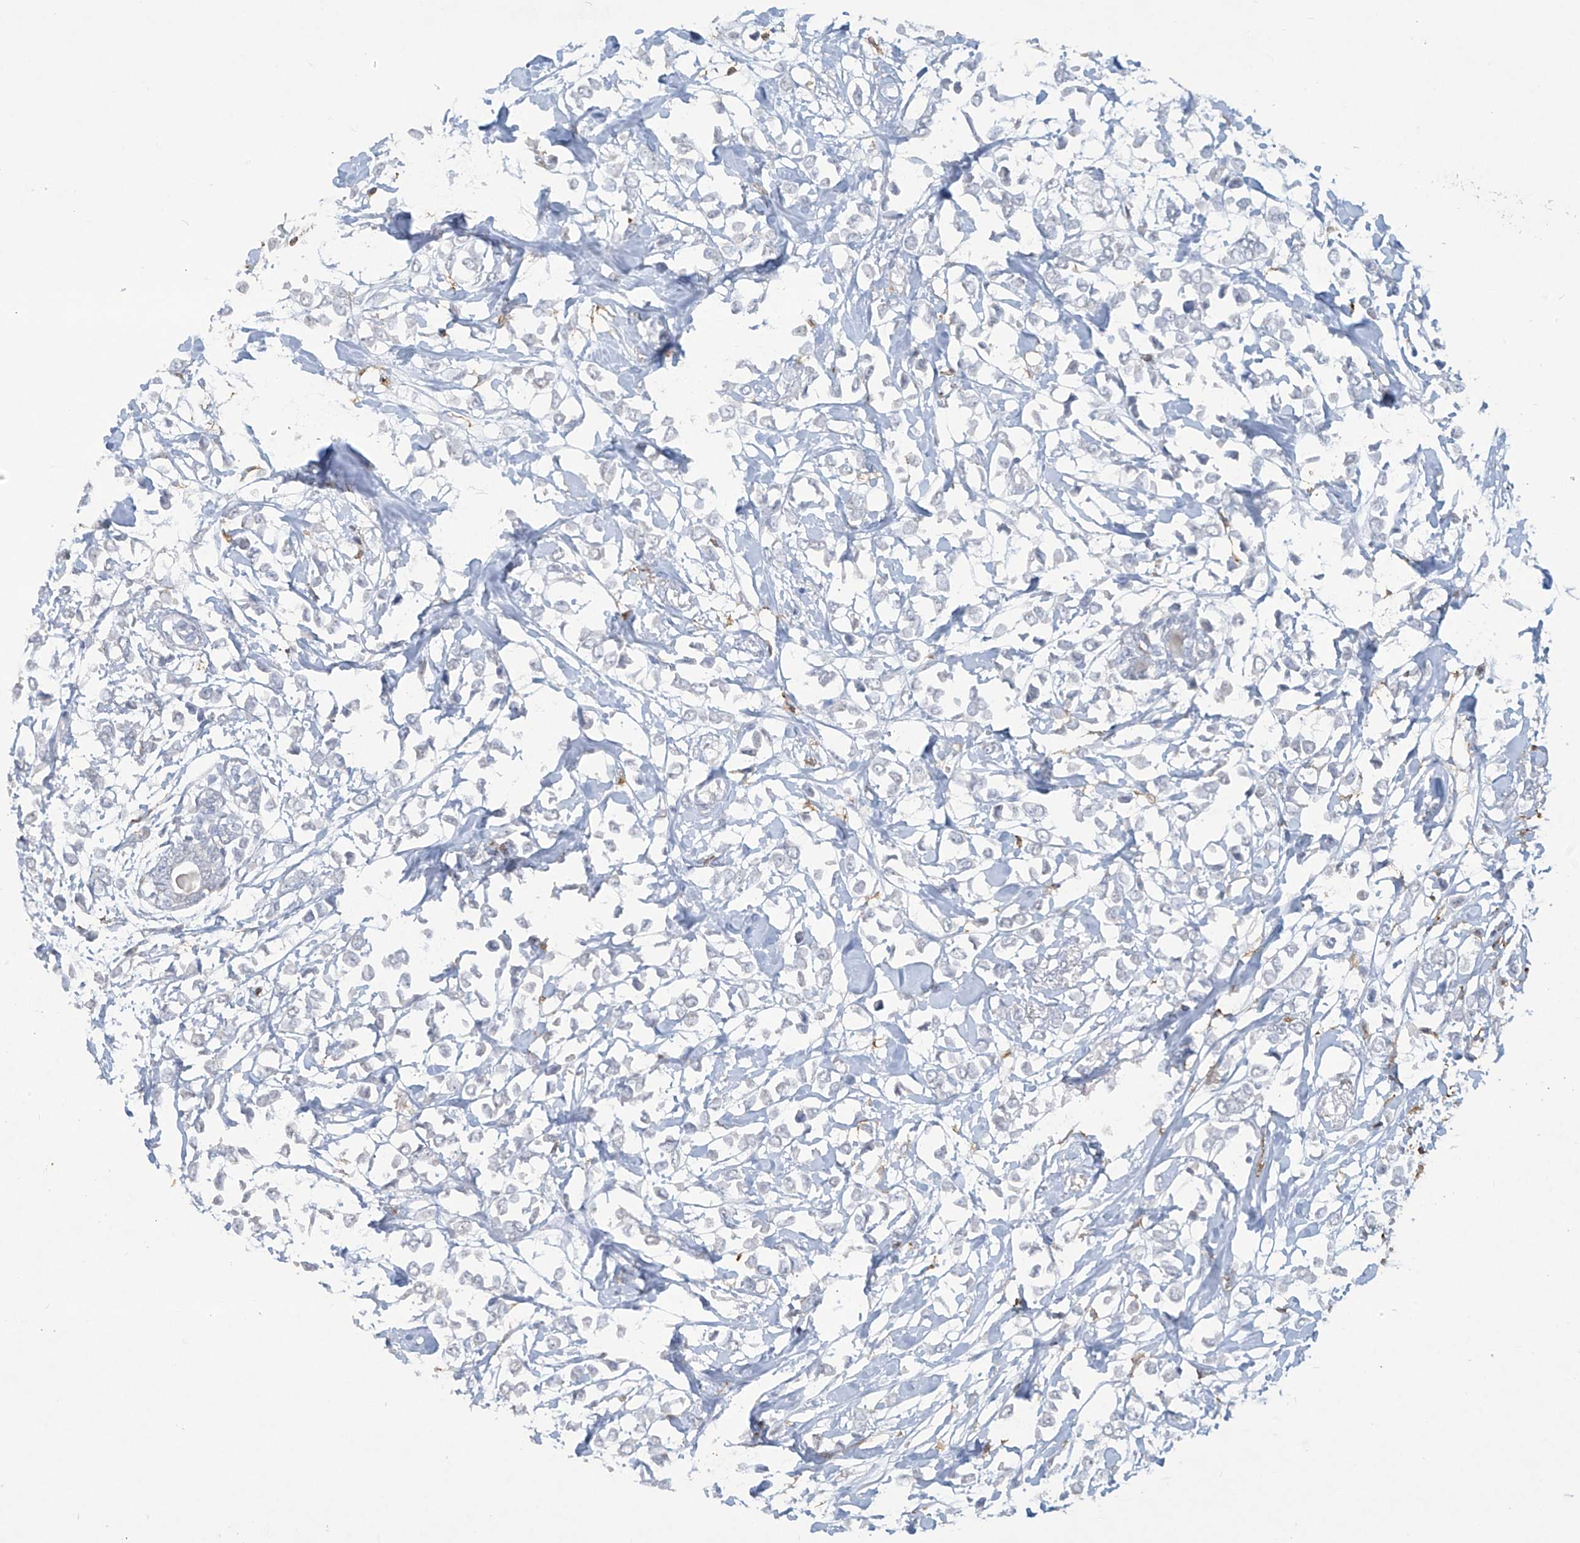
{"staining": {"intensity": "negative", "quantity": "none", "location": "none"}, "tissue": "breast cancer", "cell_type": "Tumor cells", "image_type": "cancer", "snomed": [{"axis": "morphology", "description": "Lobular carcinoma"}, {"axis": "topography", "description": "Breast"}], "caption": "This photomicrograph is of breast lobular carcinoma stained with IHC to label a protein in brown with the nuclei are counter-stained blue. There is no staining in tumor cells.", "gene": "FCGR3A", "patient": {"sex": "female", "age": 51}}